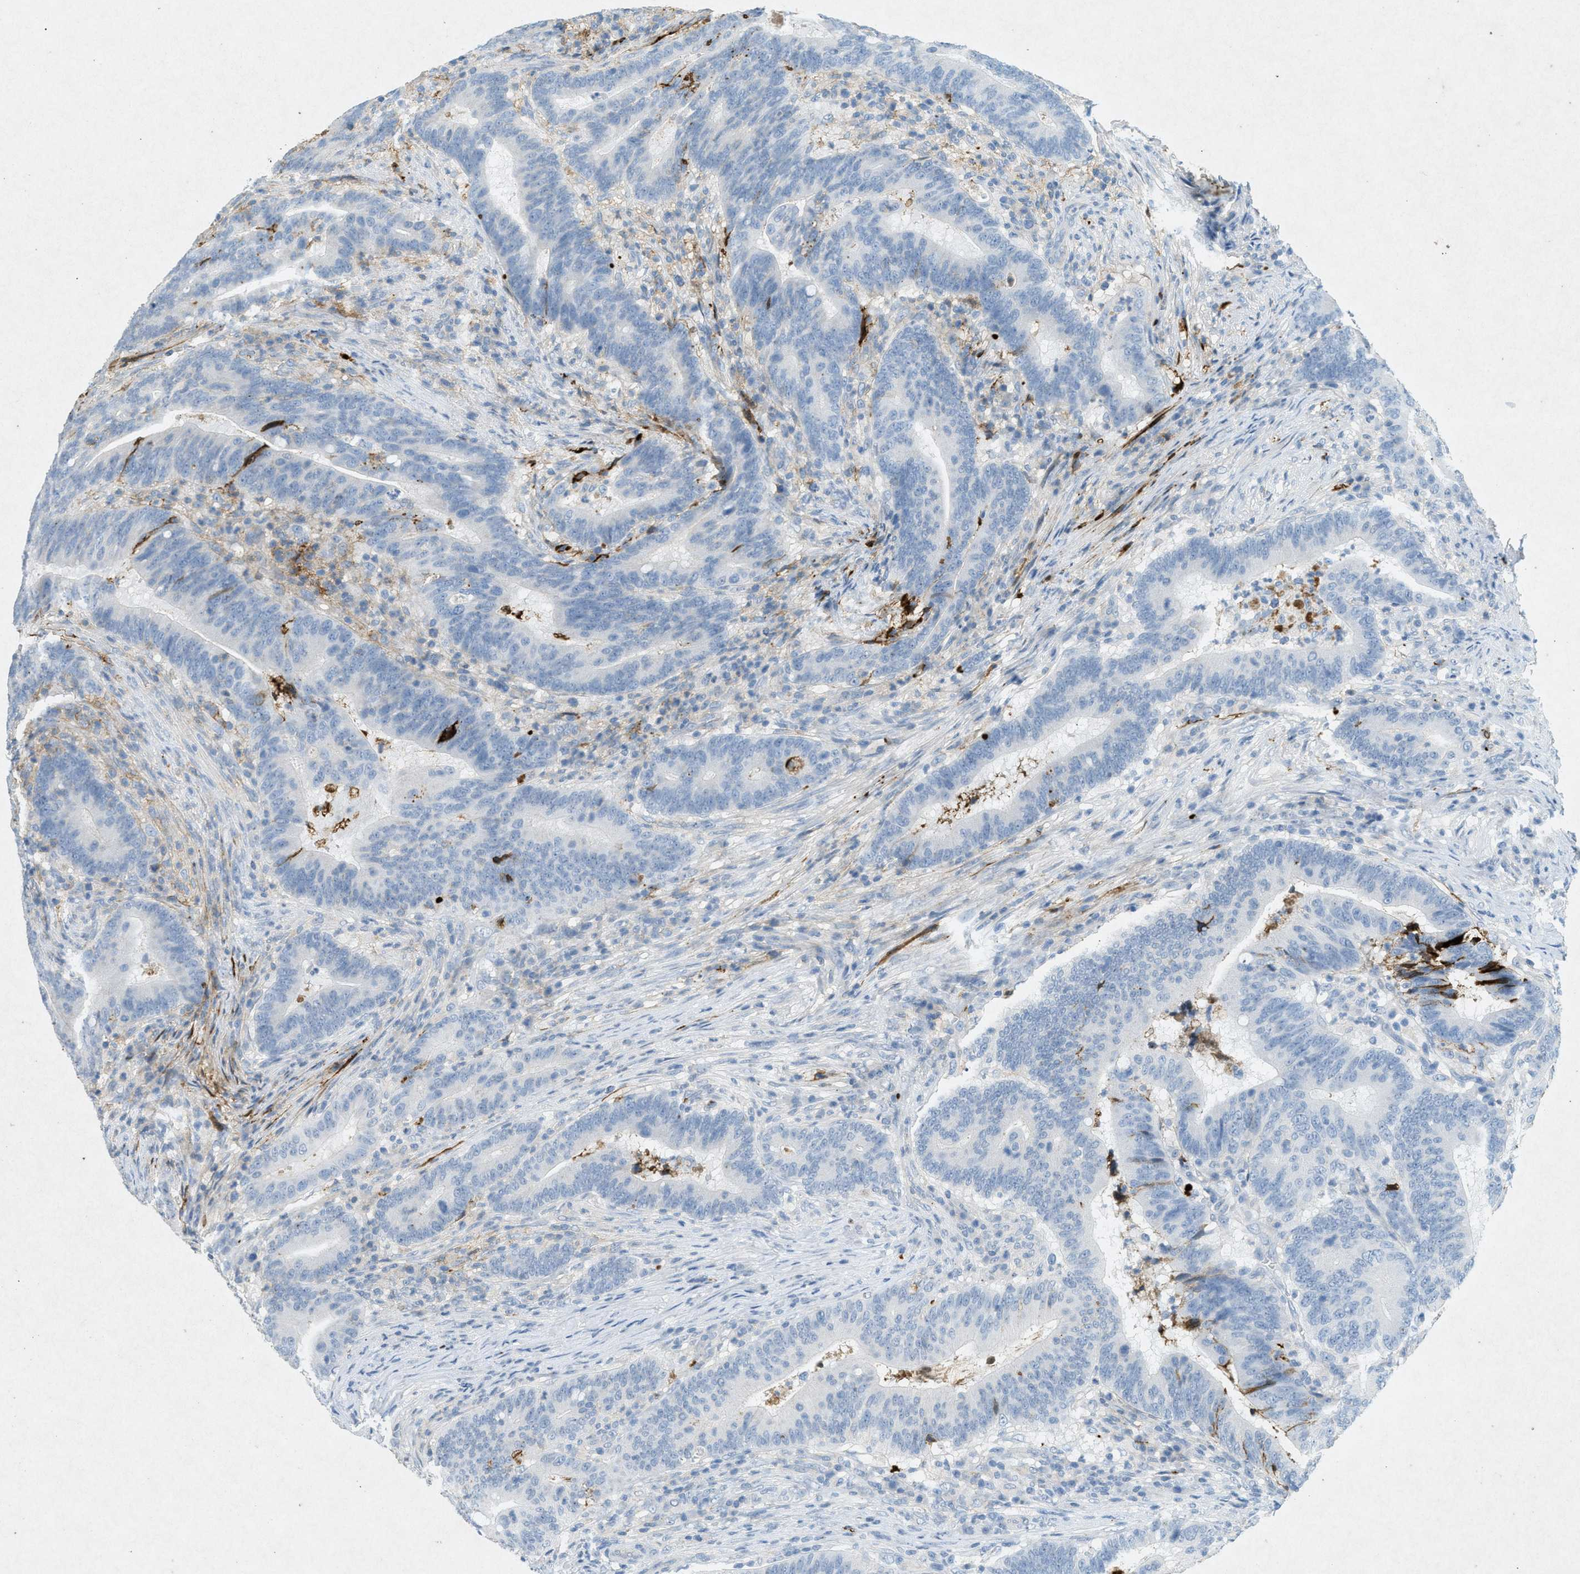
{"staining": {"intensity": "negative", "quantity": "none", "location": "none"}, "tissue": "colorectal cancer", "cell_type": "Tumor cells", "image_type": "cancer", "snomed": [{"axis": "morphology", "description": "Normal tissue, NOS"}, {"axis": "morphology", "description": "Adenocarcinoma, NOS"}, {"axis": "topography", "description": "Colon"}], "caption": "Immunohistochemistry image of colorectal cancer (adenocarcinoma) stained for a protein (brown), which reveals no positivity in tumor cells.", "gene": "F2", "patient": {"sex": "female", "age": 66}}